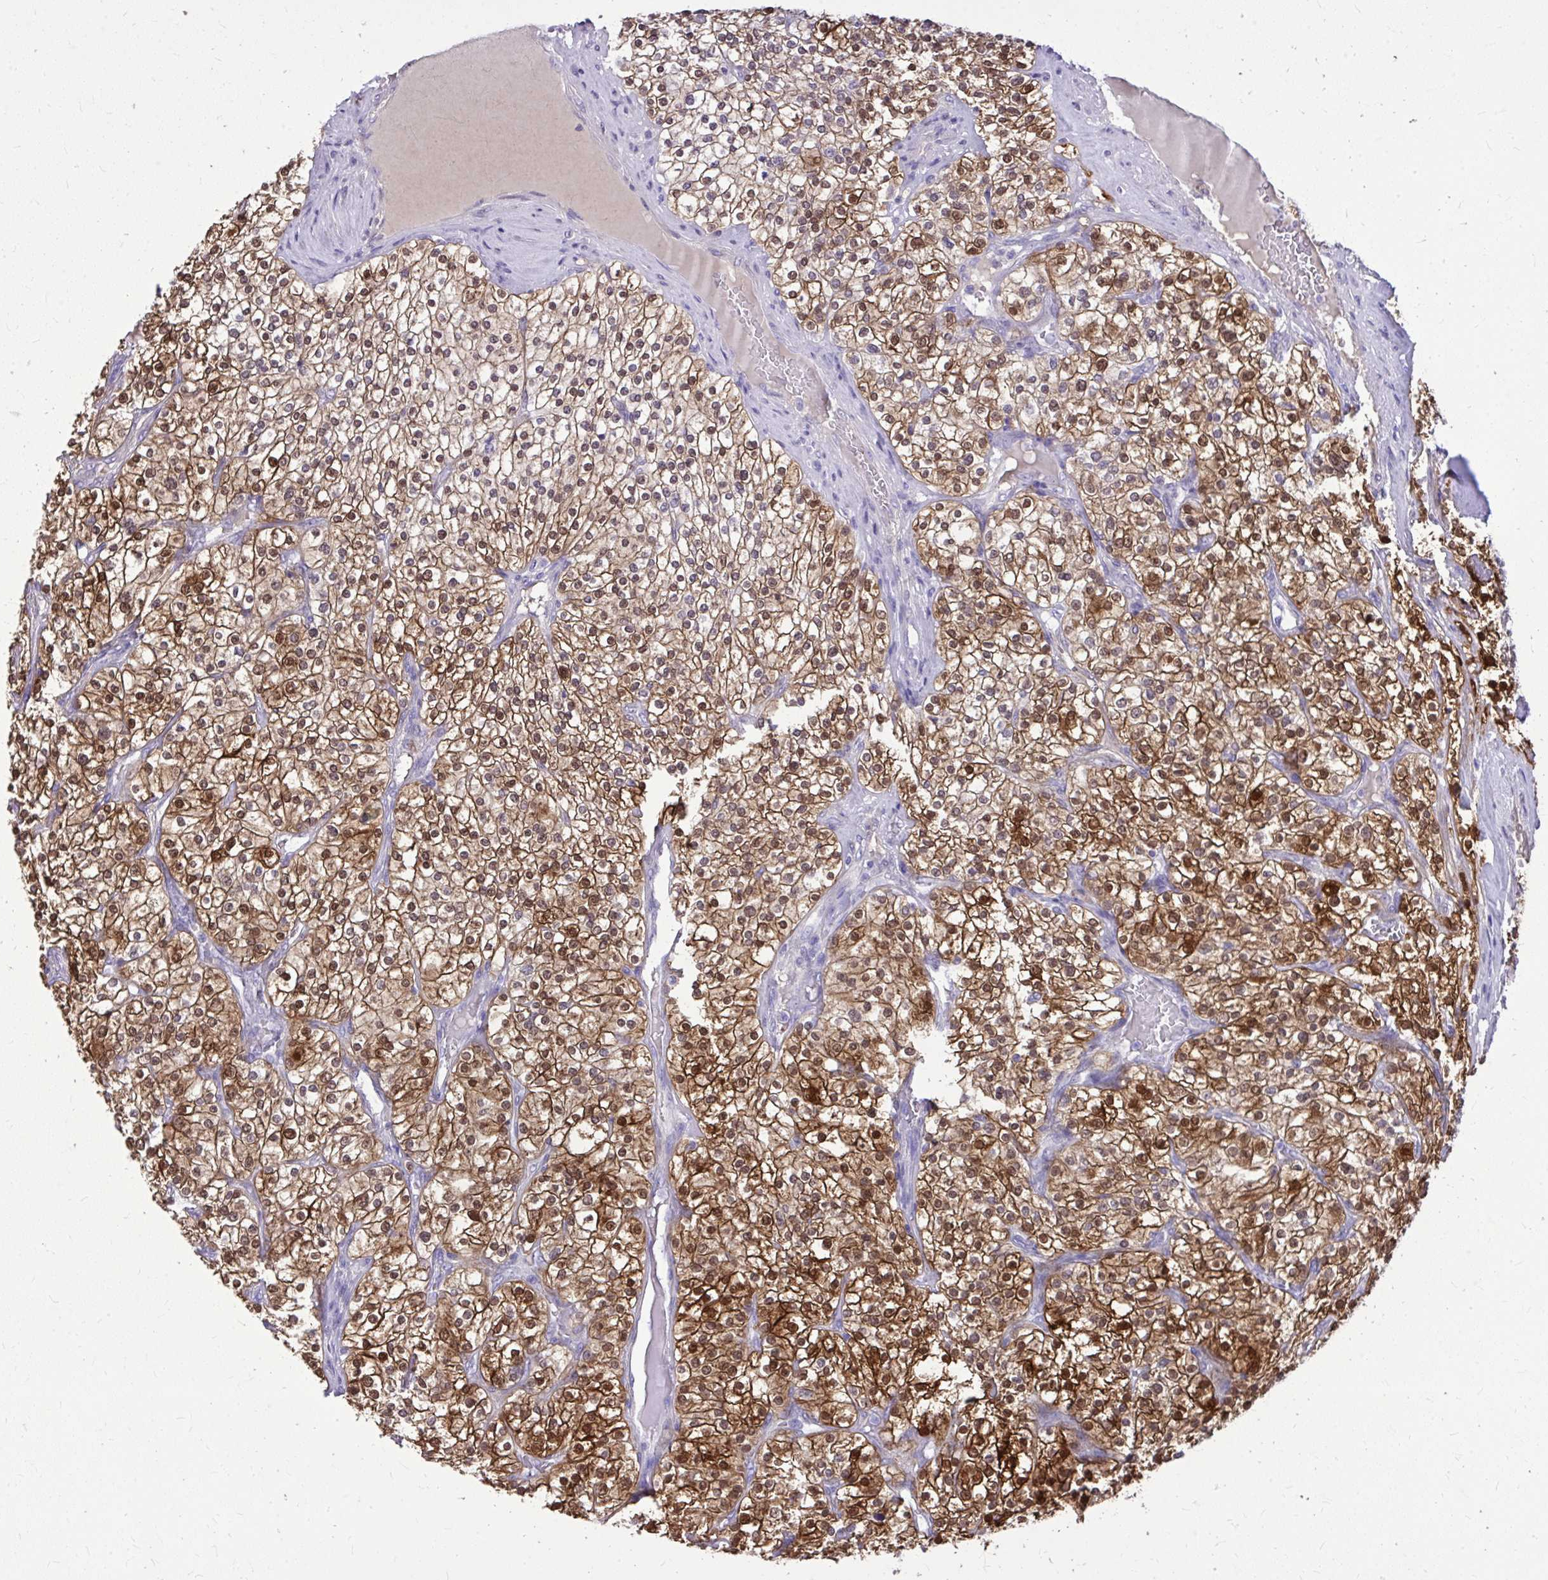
{"staining": {"intensity": "strong", "quantity": ">75%", "location": "cytoplasmic/membranous,nuclear"}, "tissue": "renal cancer", "cell_type": "Tumor cells", "image_type": "cancer", "snomed": [{"axis": "morphology", "description": "Adenocarcinoma, NOS"}, {"axis": "topography", "description": "Kidney"}], "caption": "There is high levels of strong cytoplasmic/membranous and nuclear staining in tumor cells of adenocarcinoma (renal), as demonstrated by immunohistochemical staining (brown color).", "gene": "NNMT", "patient": {"sex": "male", "age": 80}}